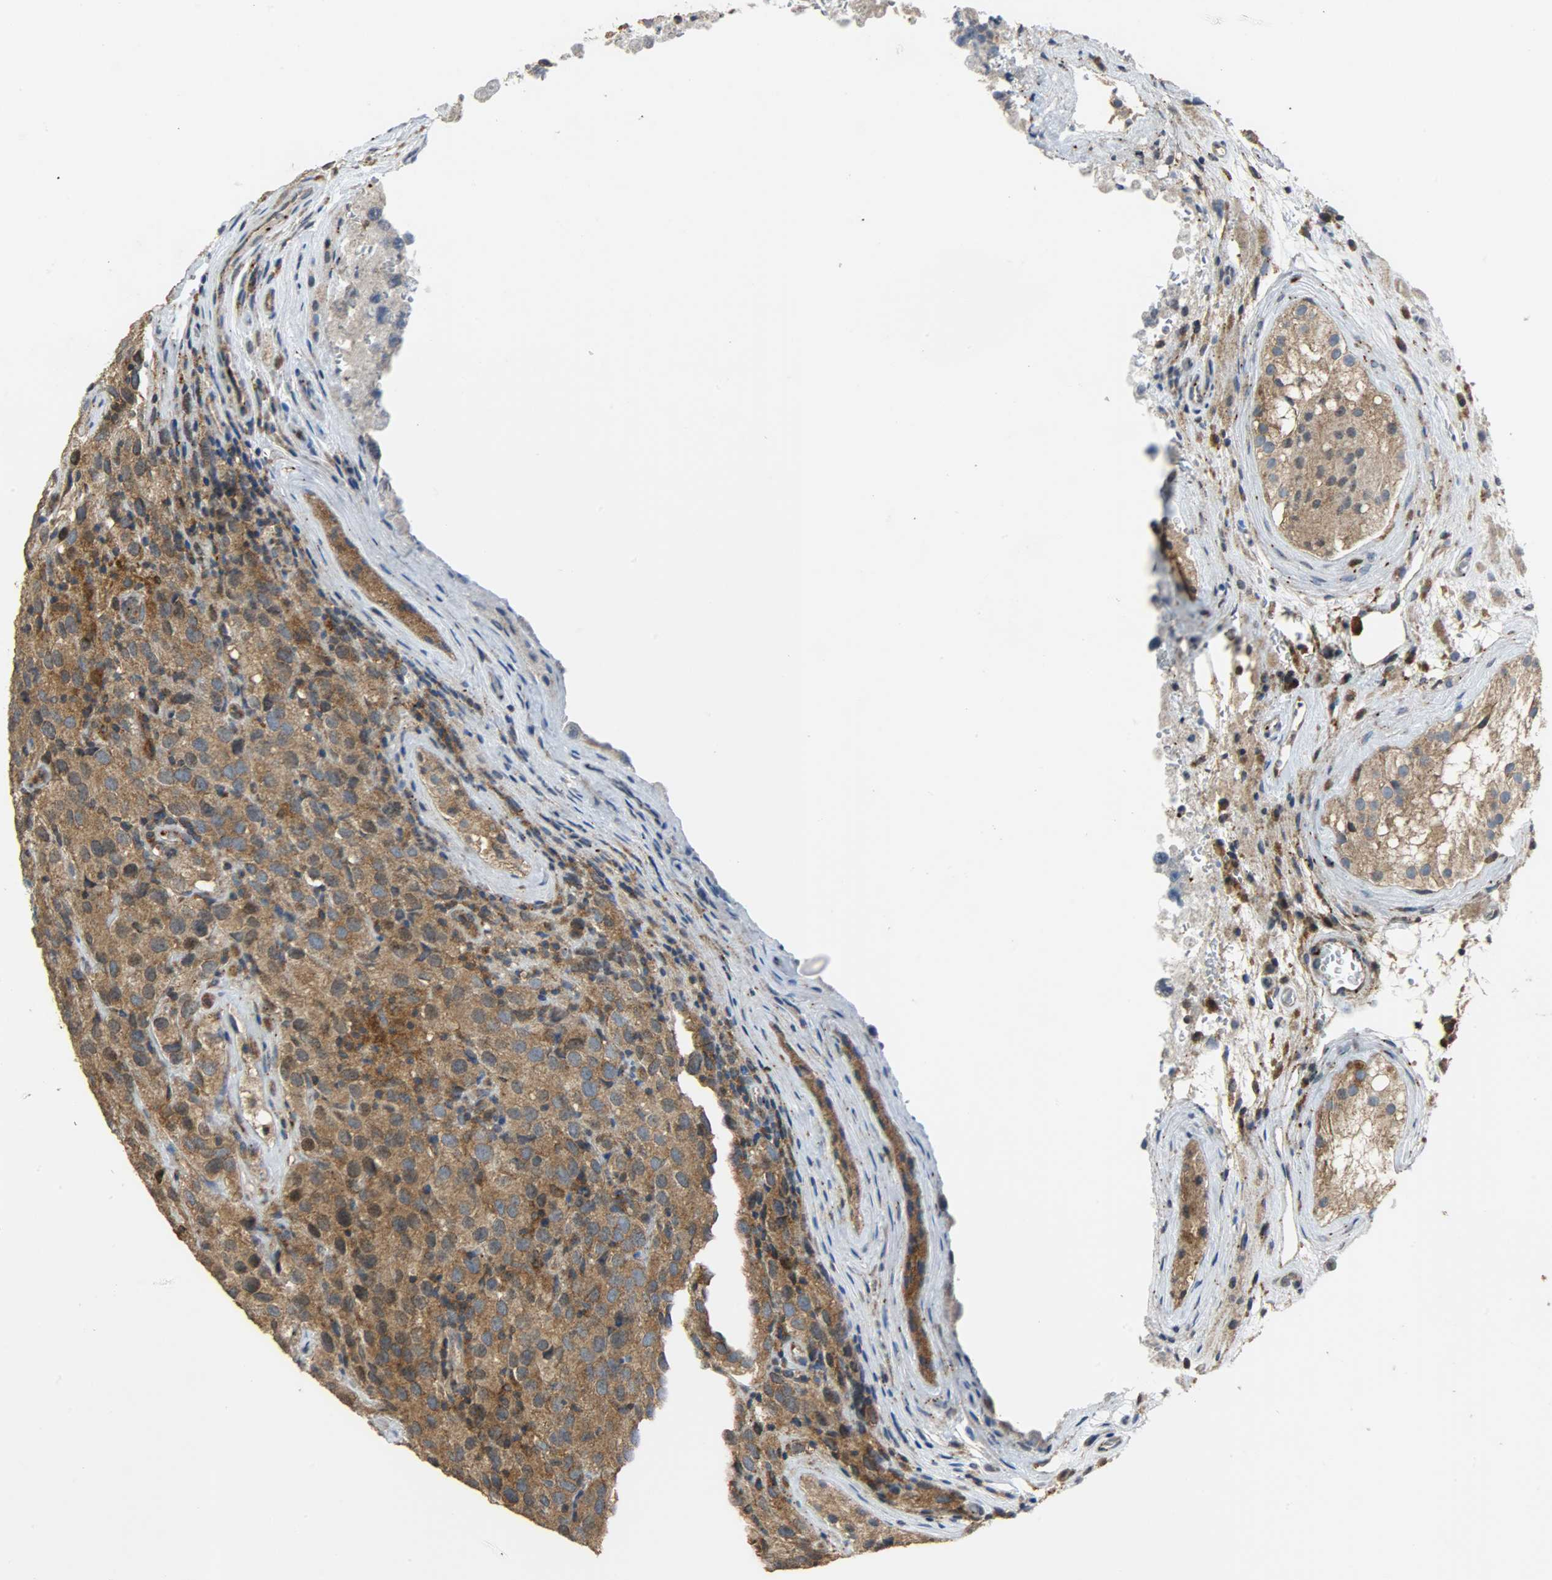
{"staining": {"intensity": "moderate", "quantity": ">75%", "location": "cytoplasmic/membranous,nuclear"}, "tissue": "testis cancer", "cell_type": "Tumor cells", "image_type": "cancer", "snomed": [{"axis": "morphology", "description": "Seminoma, NOS"}, {"axis": "topography", "description": "Testis"}], "caption": "Testis seminoma stained with DAB (3,3'-diaminobenzidine) IHC displays medium levels of moderate cytoplasmic/membranous and nuclear expression in approximately >75% of tumor cells.", "gene": "GIT2", "patient": {"sex": "male", "age": 52}}